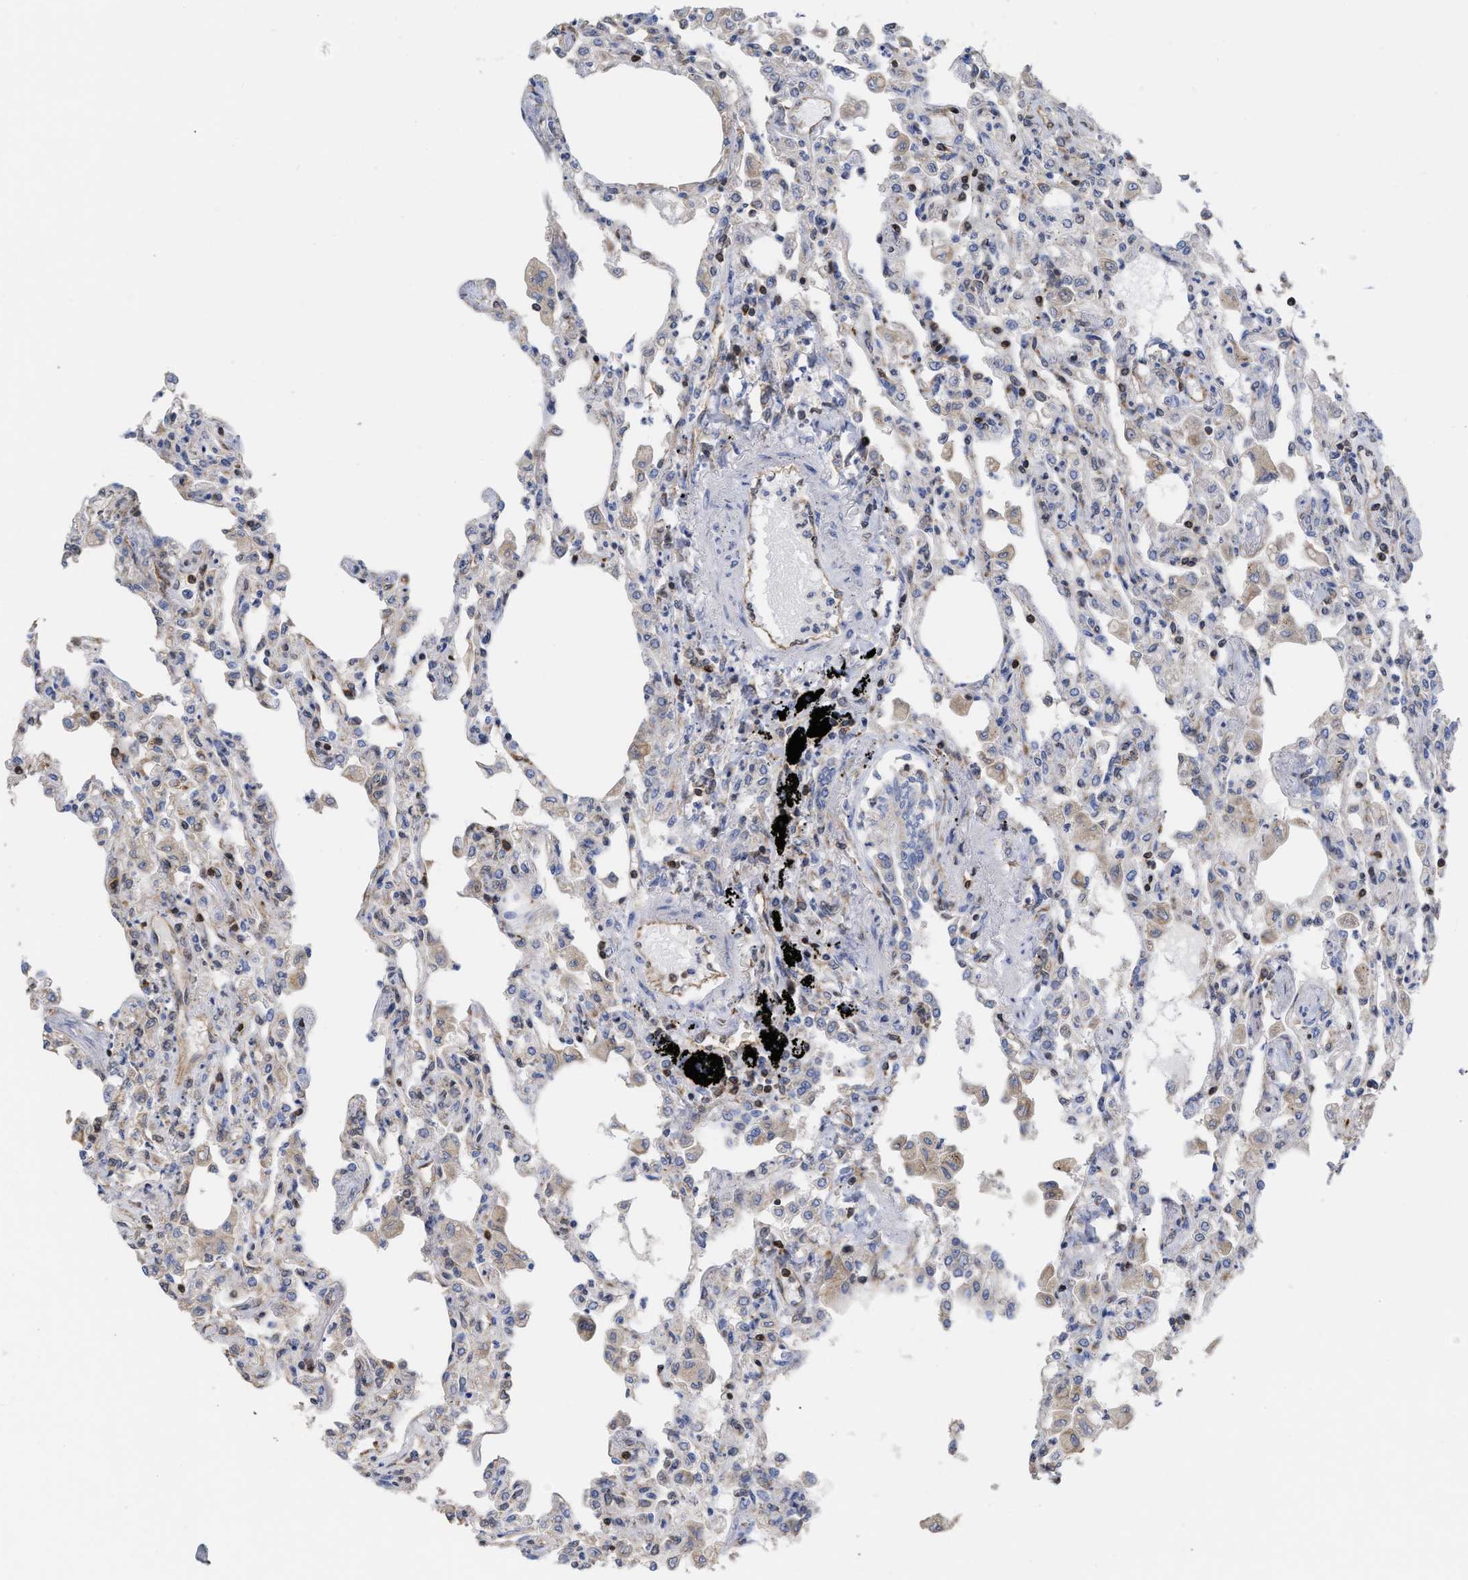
{"staining": {"intensity": "strong", "quantity": "<25%", "location": "nuclear"}, "tissue": "lung", "cell_type": "Alveolar cells", "image_type": "normal", "snomed": [{"axis": "morphology", "description": "Normal tissue, NOS"}, {"axis": "topography", "description": "Bronchus"}, {"axis": "topography", "description": "Lung"}], "caption": "Protein expression analysis of normal lung demonstrates strong nuclear positivity in about <25% of alveolar cells.", "gene": "GIMAP4", "patient": {"sex": "female", "age": 49}}